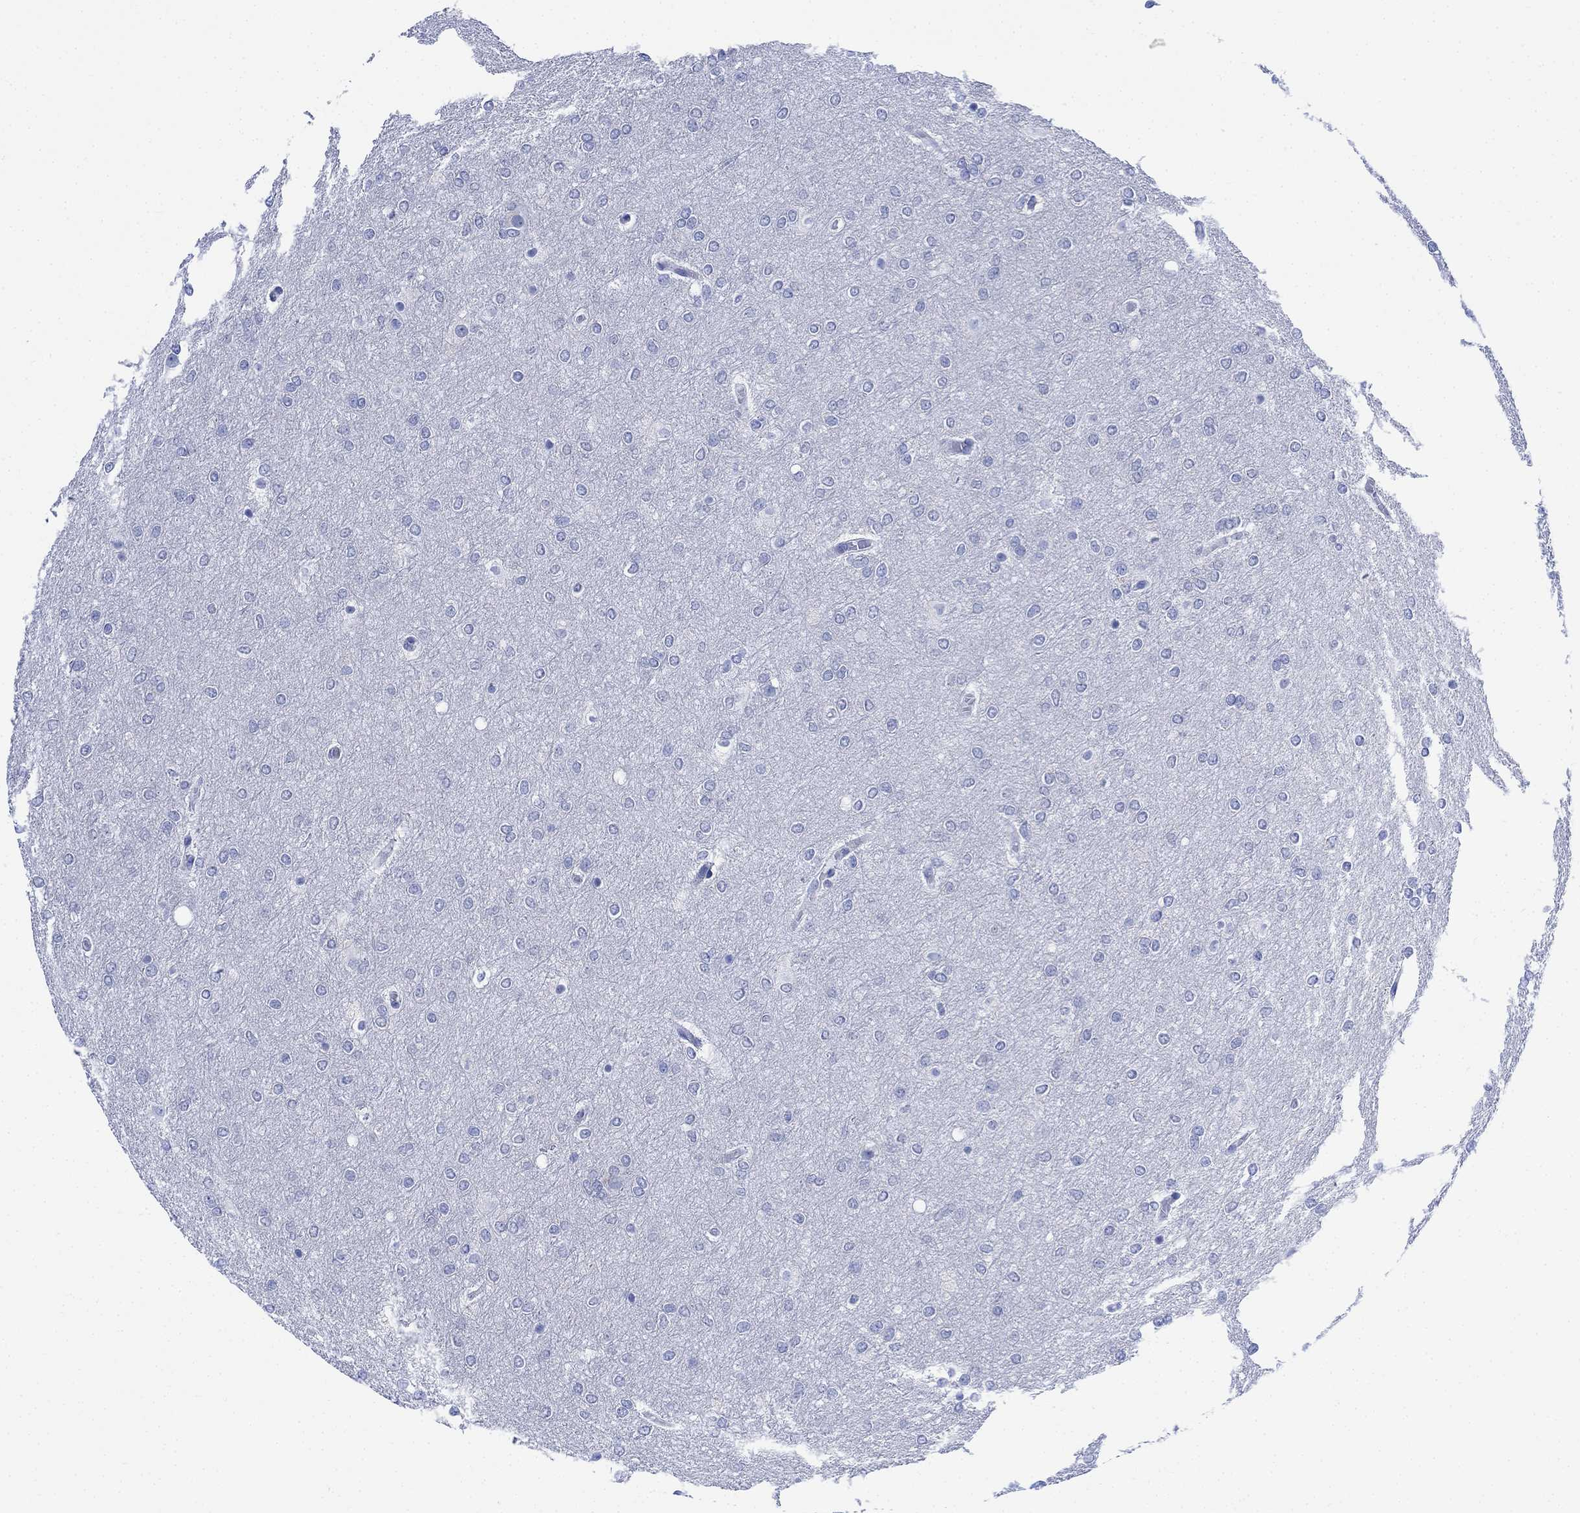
{"staining": {"intensity": "negative", "quantity": "none", "location": "none"}, "tissue": "glioma", "cell_type": "Tumor cells", "image_type": "cancer", "snomed": [{"axis": "morphology", "description": "Glioma, malignant, High grade"}, {"axis": "topography", "description": "Brain"}], "caption": "An image of malignant glioma (high-grade) stained for a protein exhibits no brown staining in tumor cells. The staining is performed using DAB (3,3'-diaminobenzidine) brown chromogen with nuclei counter-stained in using hematoxylin.", "gene": "MYL1", "patient": {"sex": "female", "age": 61}}